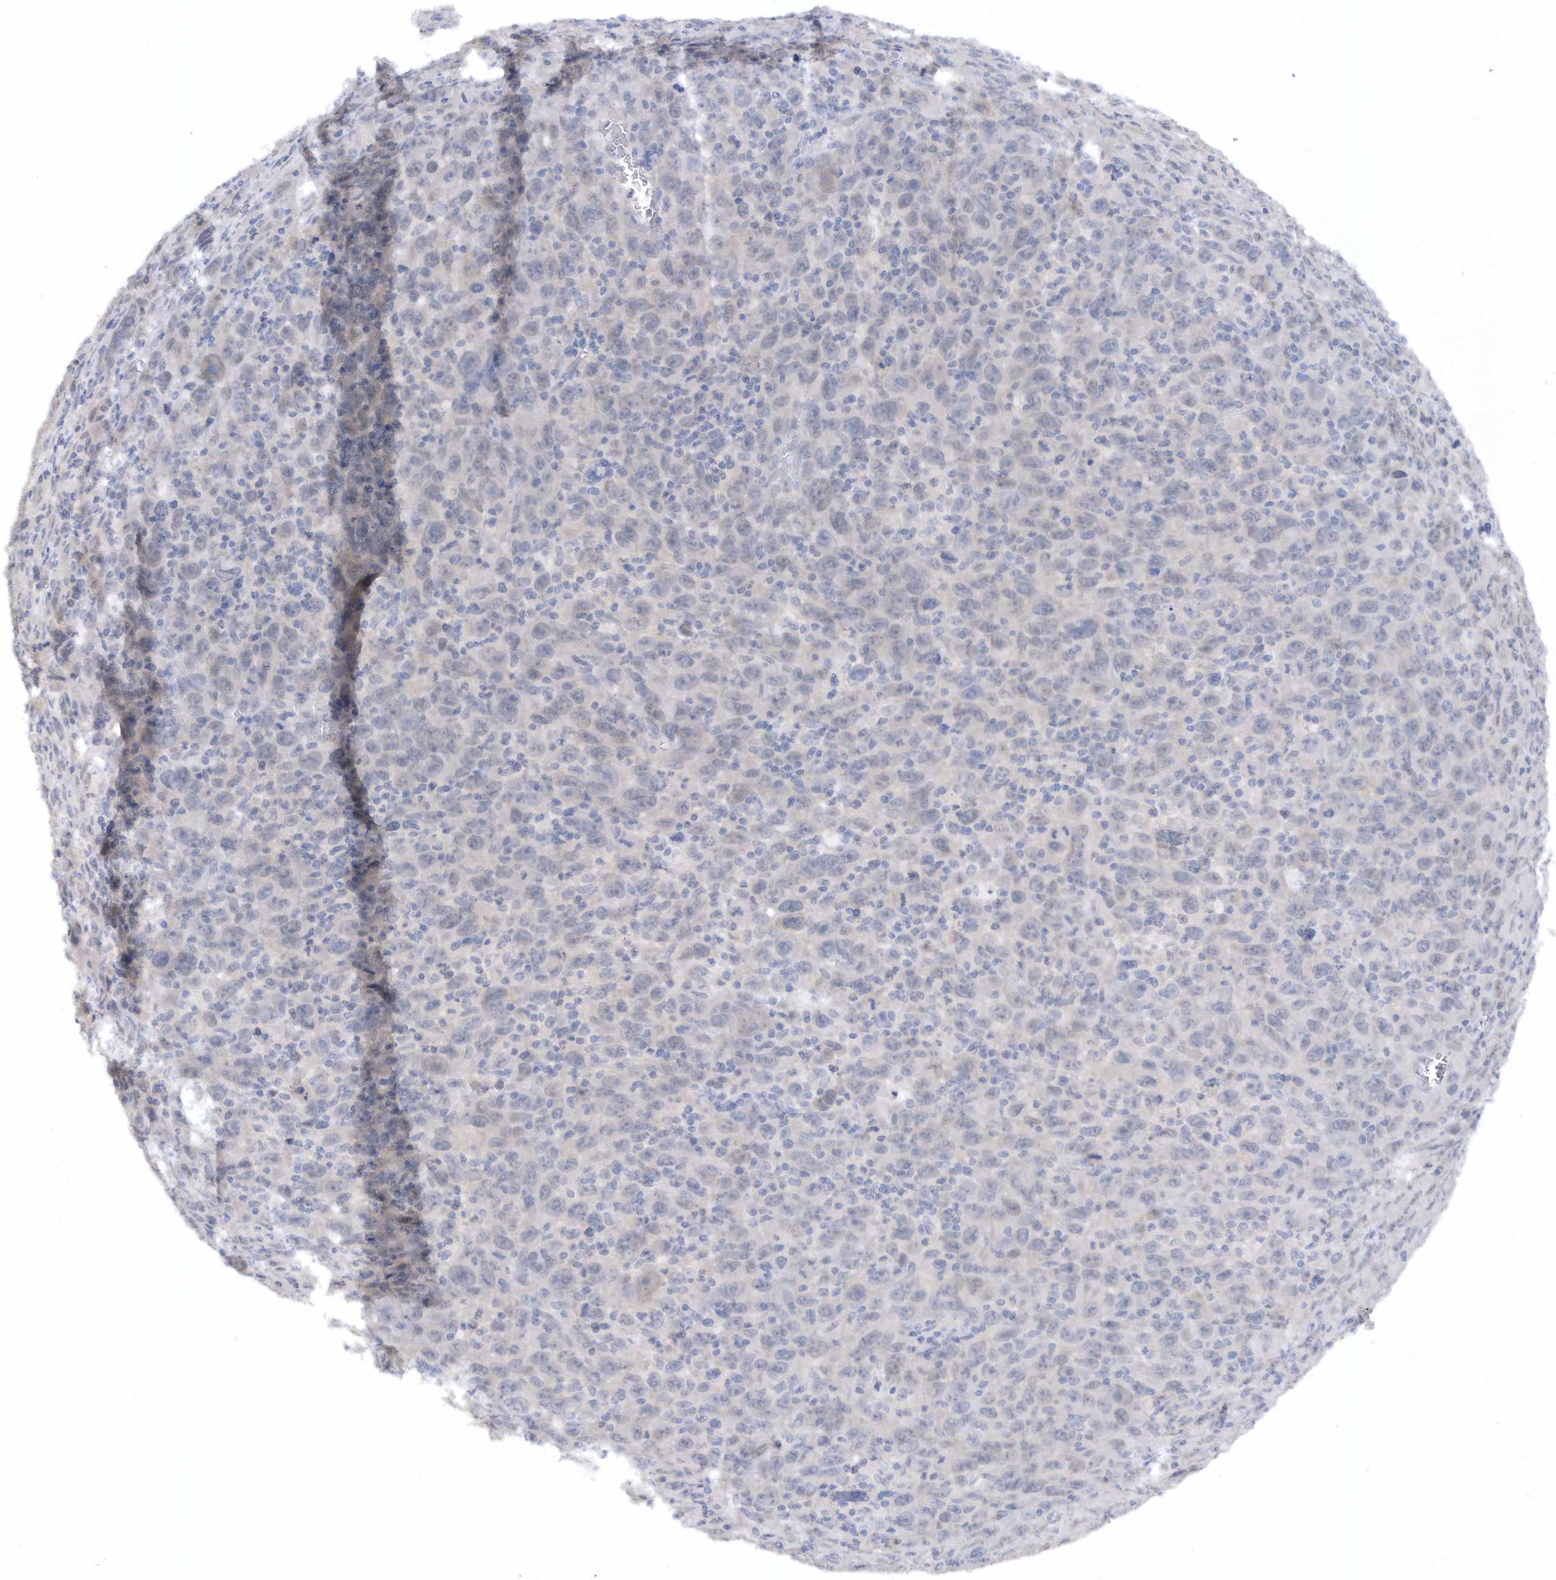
{"staining": {"intensity": "negative", "quantity": "none", "location": "none"}, "tissue": "melanoma", "cell_type": "Tumor cells", "image_type": "cancer", "snomed": [{"axis": "morphology", "description": "Malignant melanoma, Metastatic site"}, {"axis": "topography", "description": "Skin"}], "caption": "Tumor cells are negative for brown protein staining in melanoma. Brightfield microscopy of immunohistochemistry stained with DAB (3,3'-diaminobenzidine) (brown) and hematoxylin (blue), captured at high magnification.", "gene": "RPE", "patient": {"sex": "female", "age": 56}}